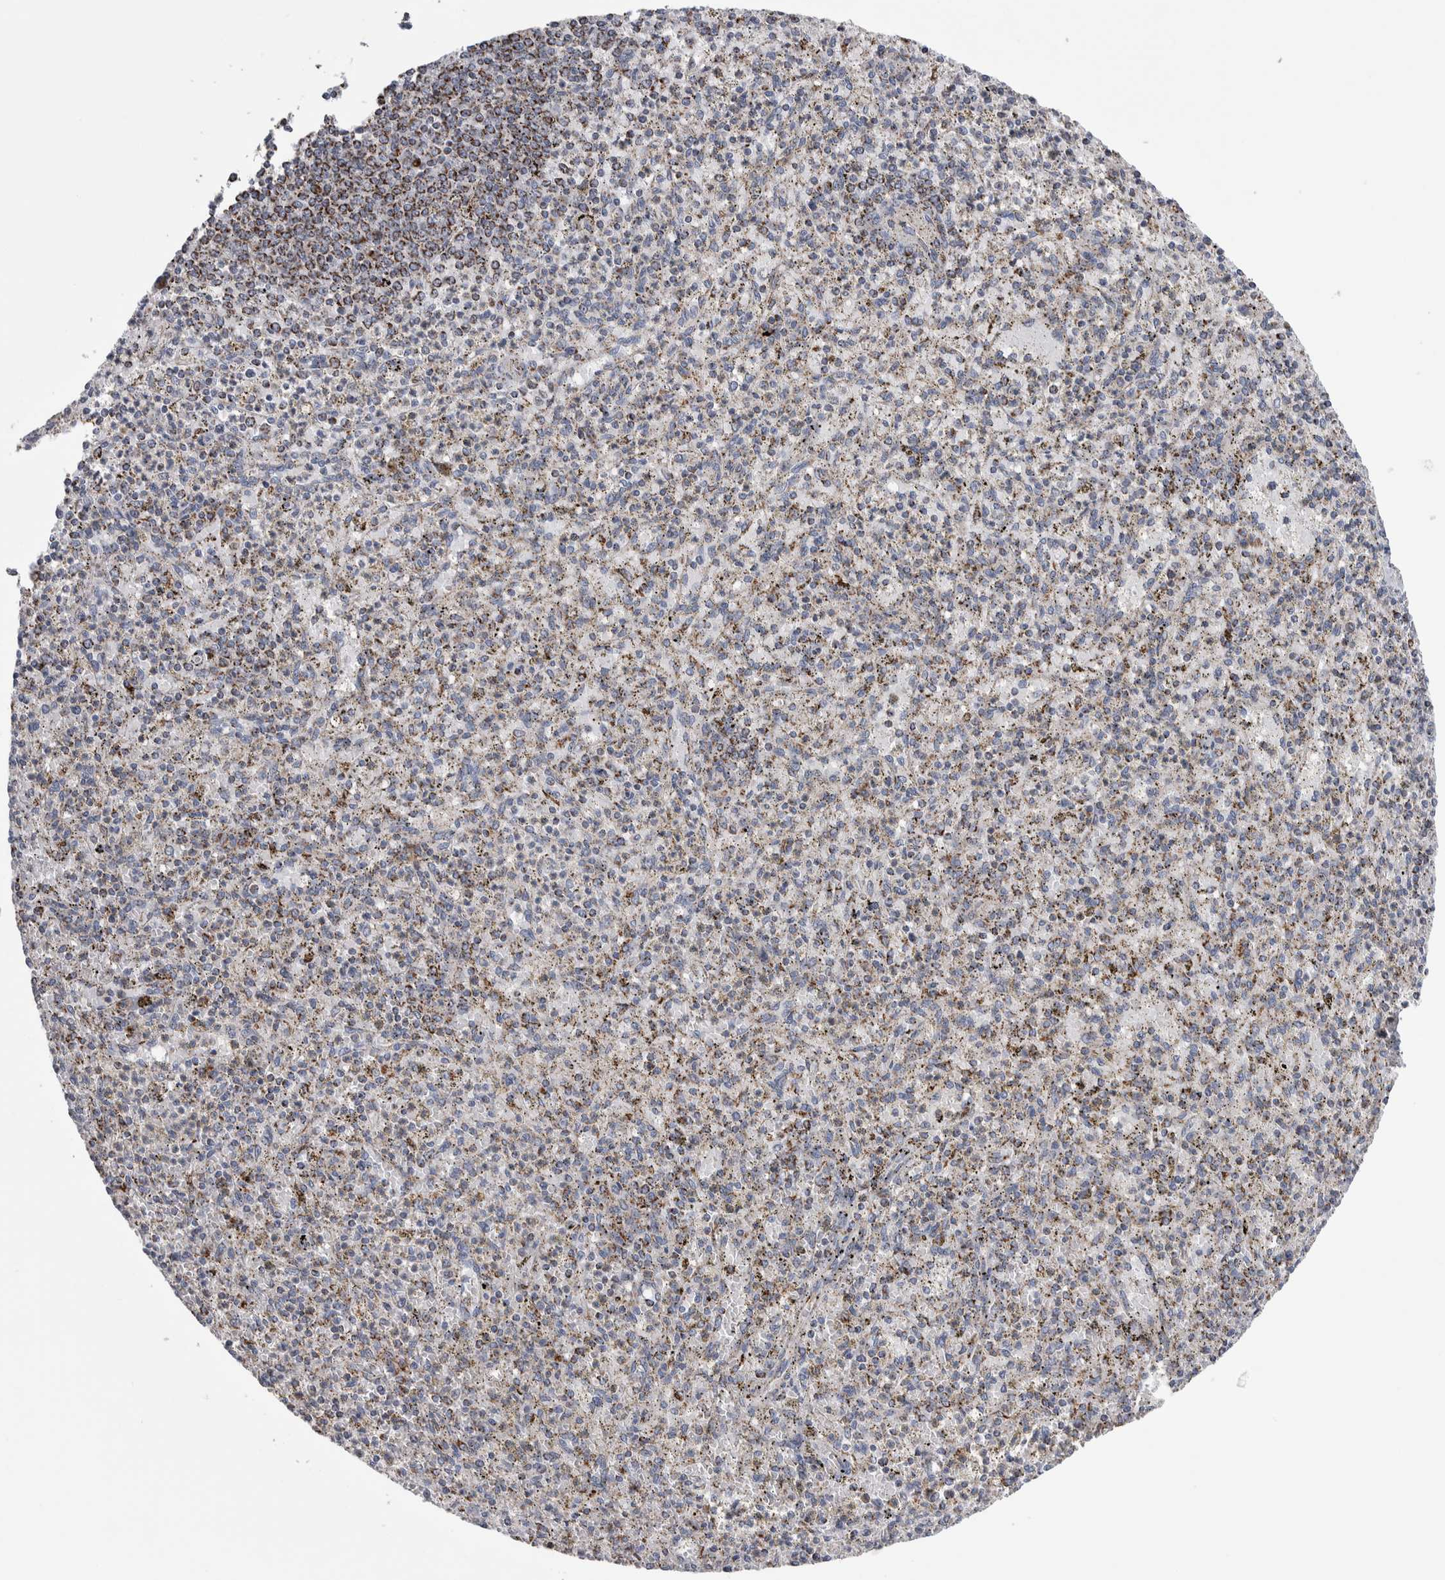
{"staining": {"intensity": "moderate", "quantity": "25%-75%", "location": "cytoplasmic/membranous"}, "tissue": "spleen", "cell_type": "Cells in red pulp", "image_type": "normal", "snomed": [{"axis": "morphology", "description": "Normal tissue, NOS"}, {"axis": "topography", "description": "Spleen"}], "caption": "DAB (3,3'-diaminobenzidine) immunohistochemical staining of normal spleen shows moderate cytoplasmic/membranous protein staining in about 25%-75% of cells in red pulp. The protein of interest is stained brown, and the nuclei are stained in blue (DAB IHC with brightfield microscopy, high magnification).", "gene": "ETFA", "patient": {"sex": "male", "age": 72}}